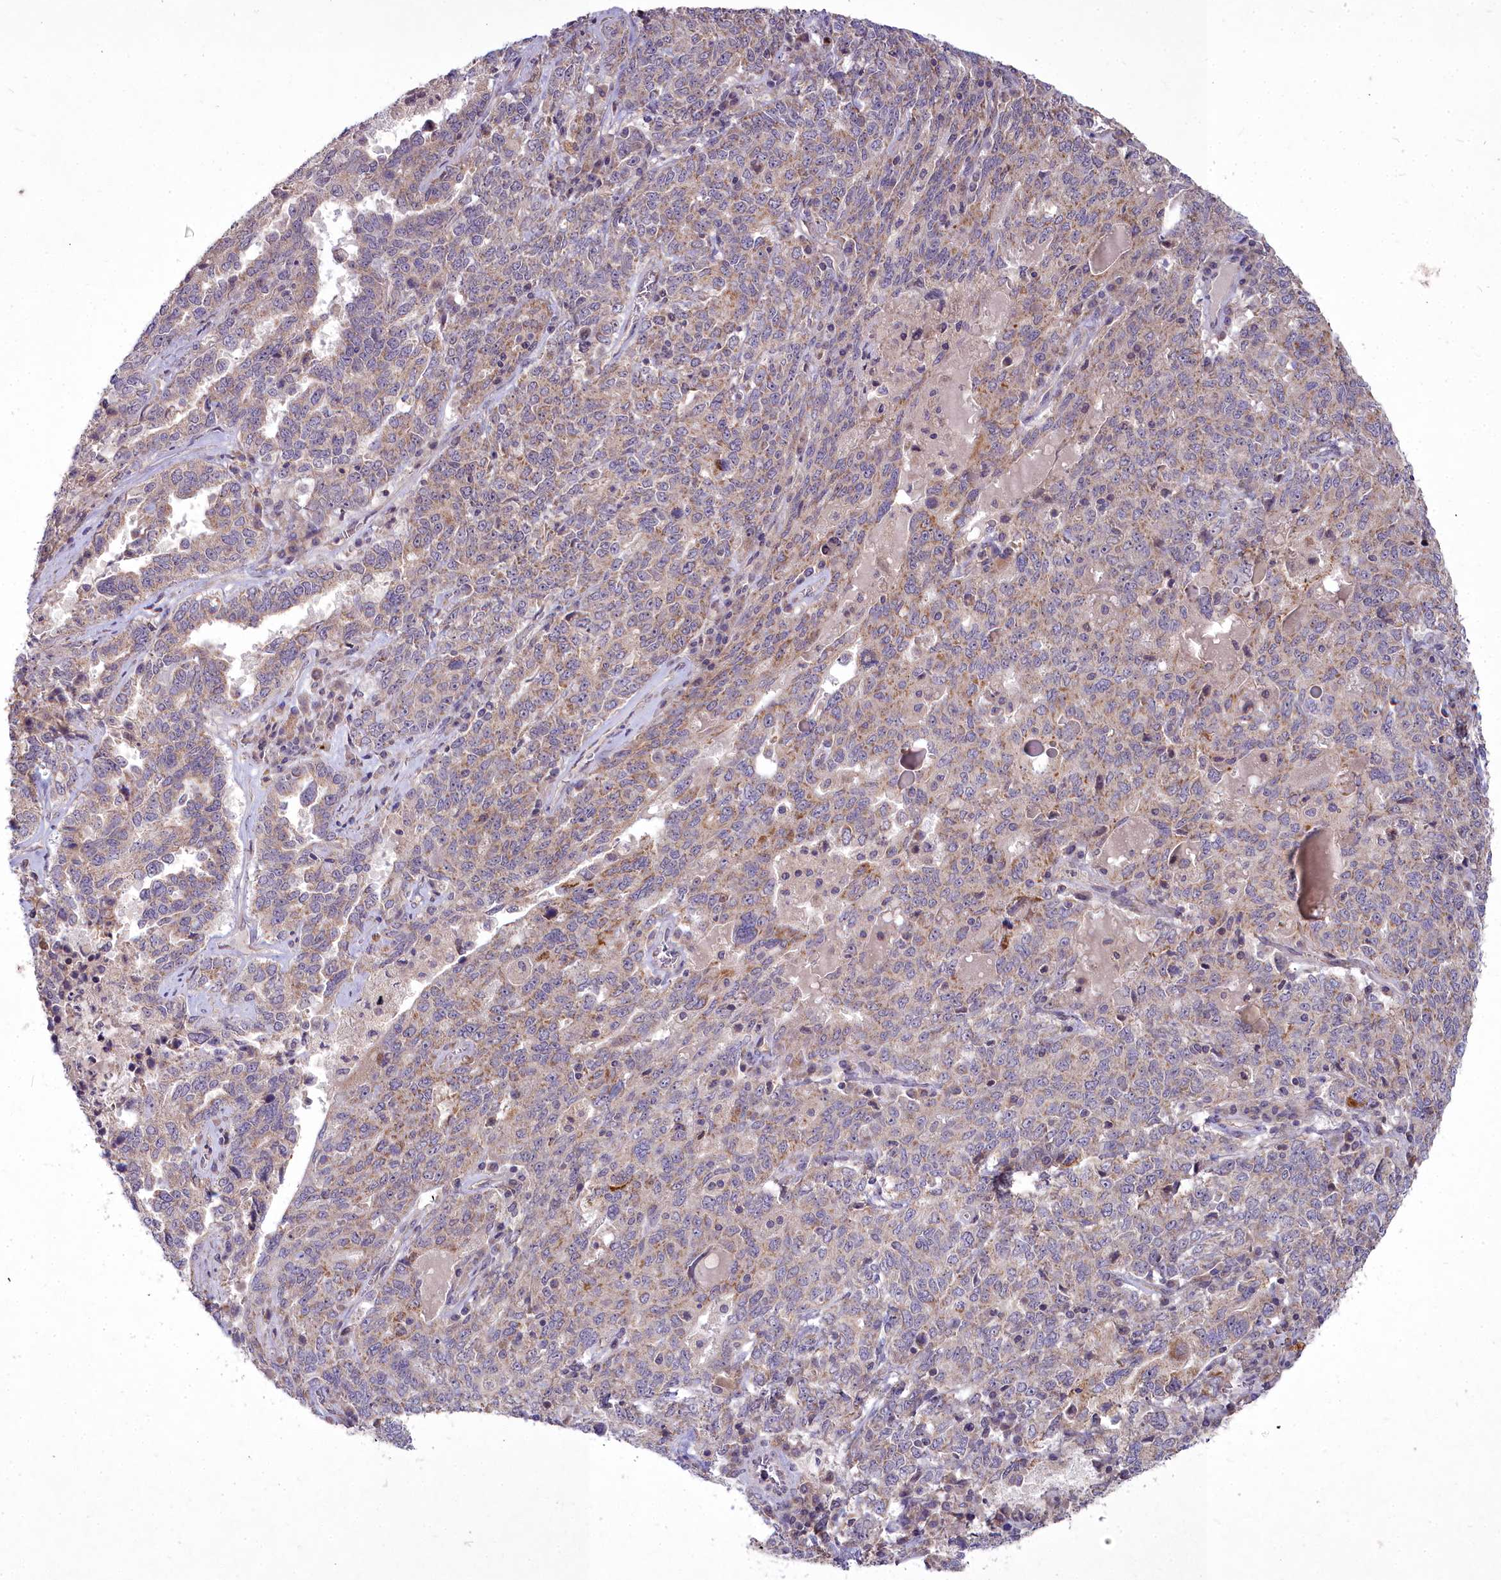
{"staining": {"intensity": "moderate", "quantity": "25%-75%", "location": "cytoplasmic/membranous"}, "tissue": "ovarian cancer", "cell_type": "Tumor cells", "image_type": "cancer", "snomed": [{"axis": "morphology", "description": "Carcinoma, endometroid"}, {"axis": "topography", "description": "Ovary"}], "caption": "Ovarian endometroid carcinoma was stained to show a protein in brown. There is medium levels of moderate cytoplasmic/membranous positivity in about 25%-75% of tumor cells.", "gene": "MICU2", "patient": {"sex": "female", "age": 62}}